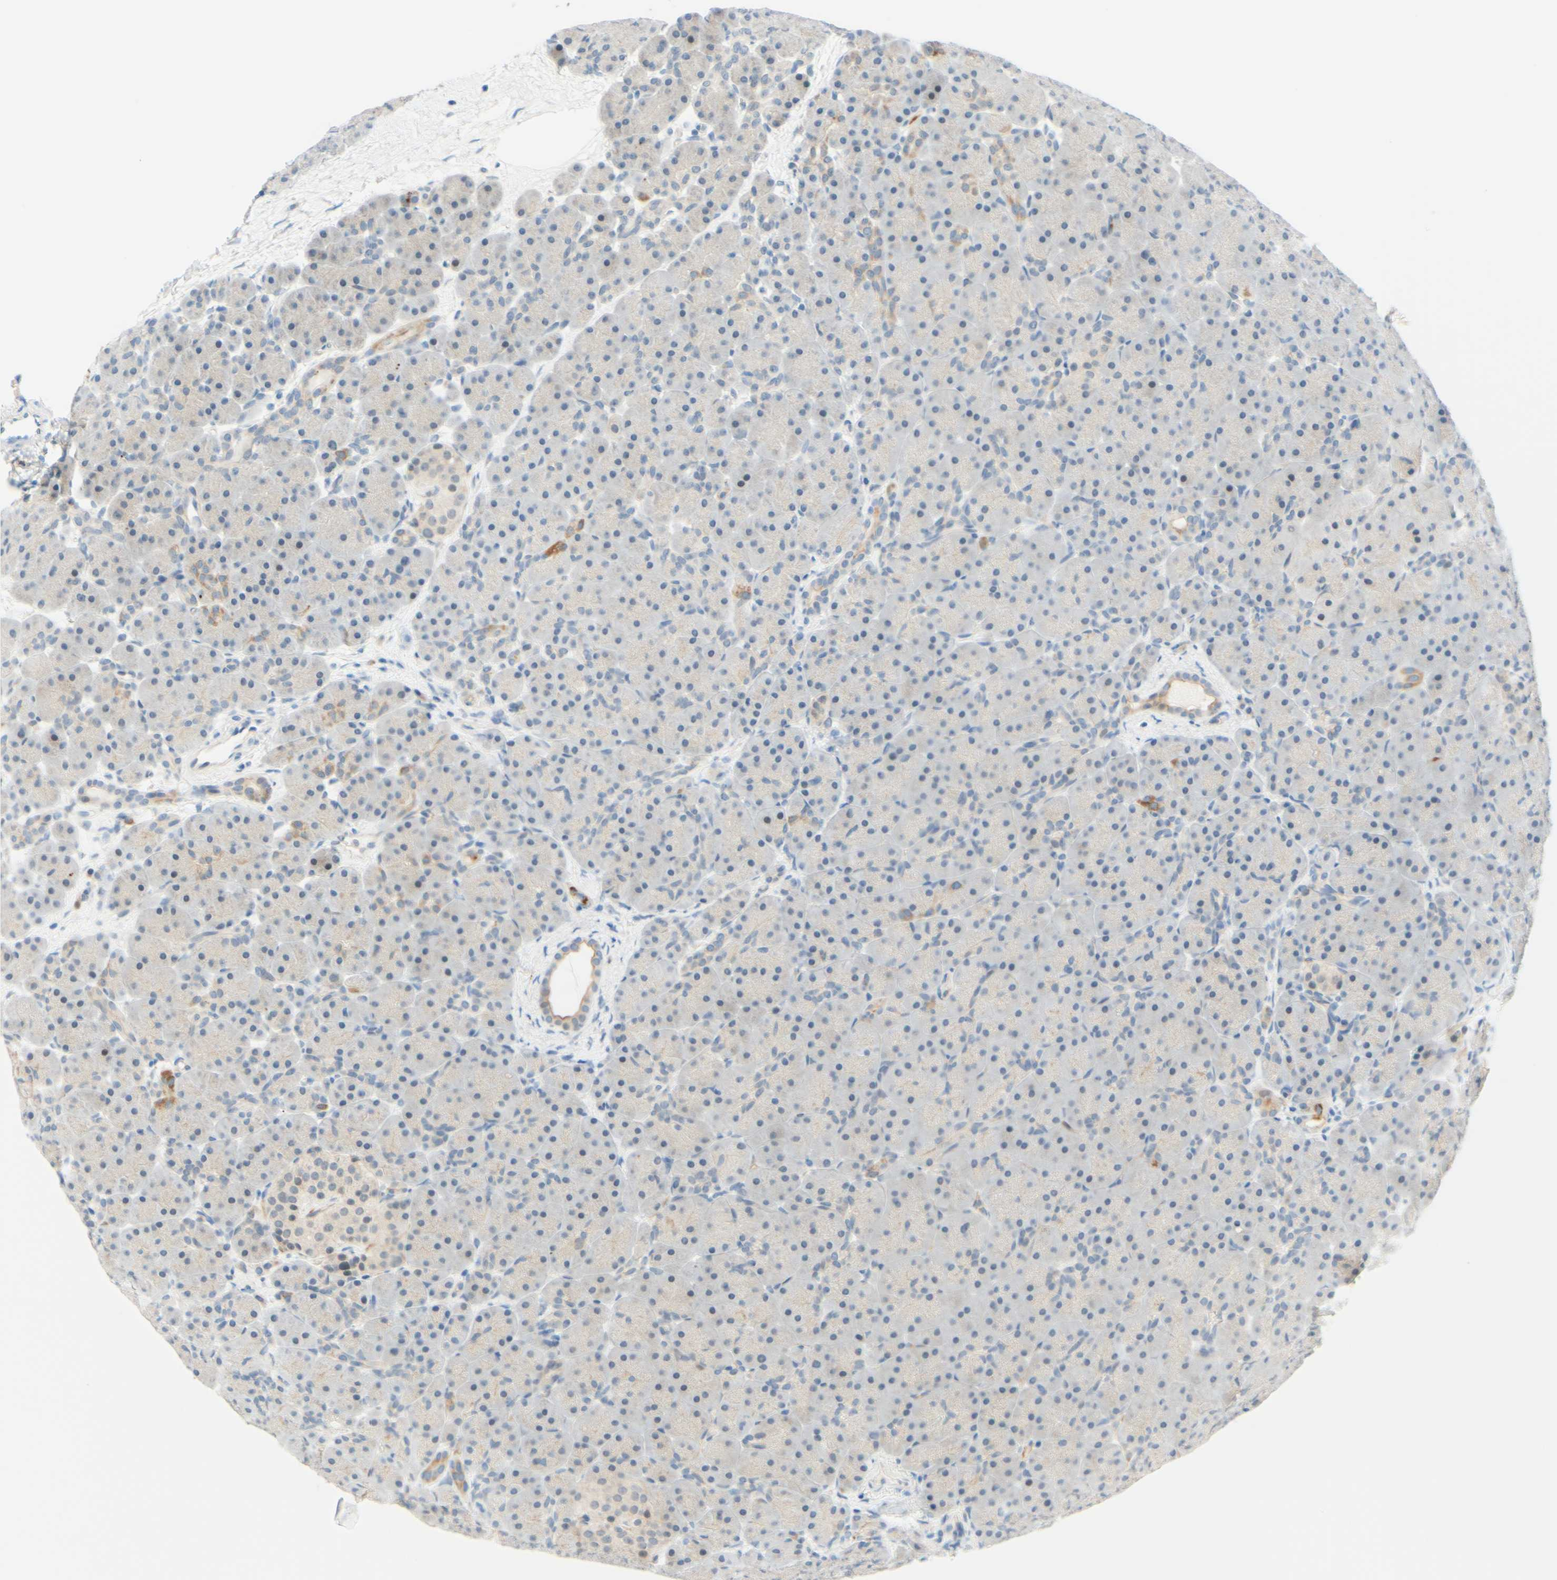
{"staining": {"intensity": "moderate", "quantity": "<25%", "location": "cytoplasmic/membranous"}, "tissue": "pancreas", "cell_type": "Exocrine glandular cells", "image_type": "normal", "snomed": [{"axis": "morphology", "description": "Normal tissue, NOS"}, {"axis": "topography", "description": "Pancreas"}], "caption": "The image demonstrates immunohistochemical staining of benign pancreas. There is moderate cytoplasmic/membranous staining is identified in about <25% of exocrine glandular cells. (brown staining indicates protein expression, while blue staining denotes nuclei).", "gene": "TREM2", "patient": {"sex": "male", "age": 66}}